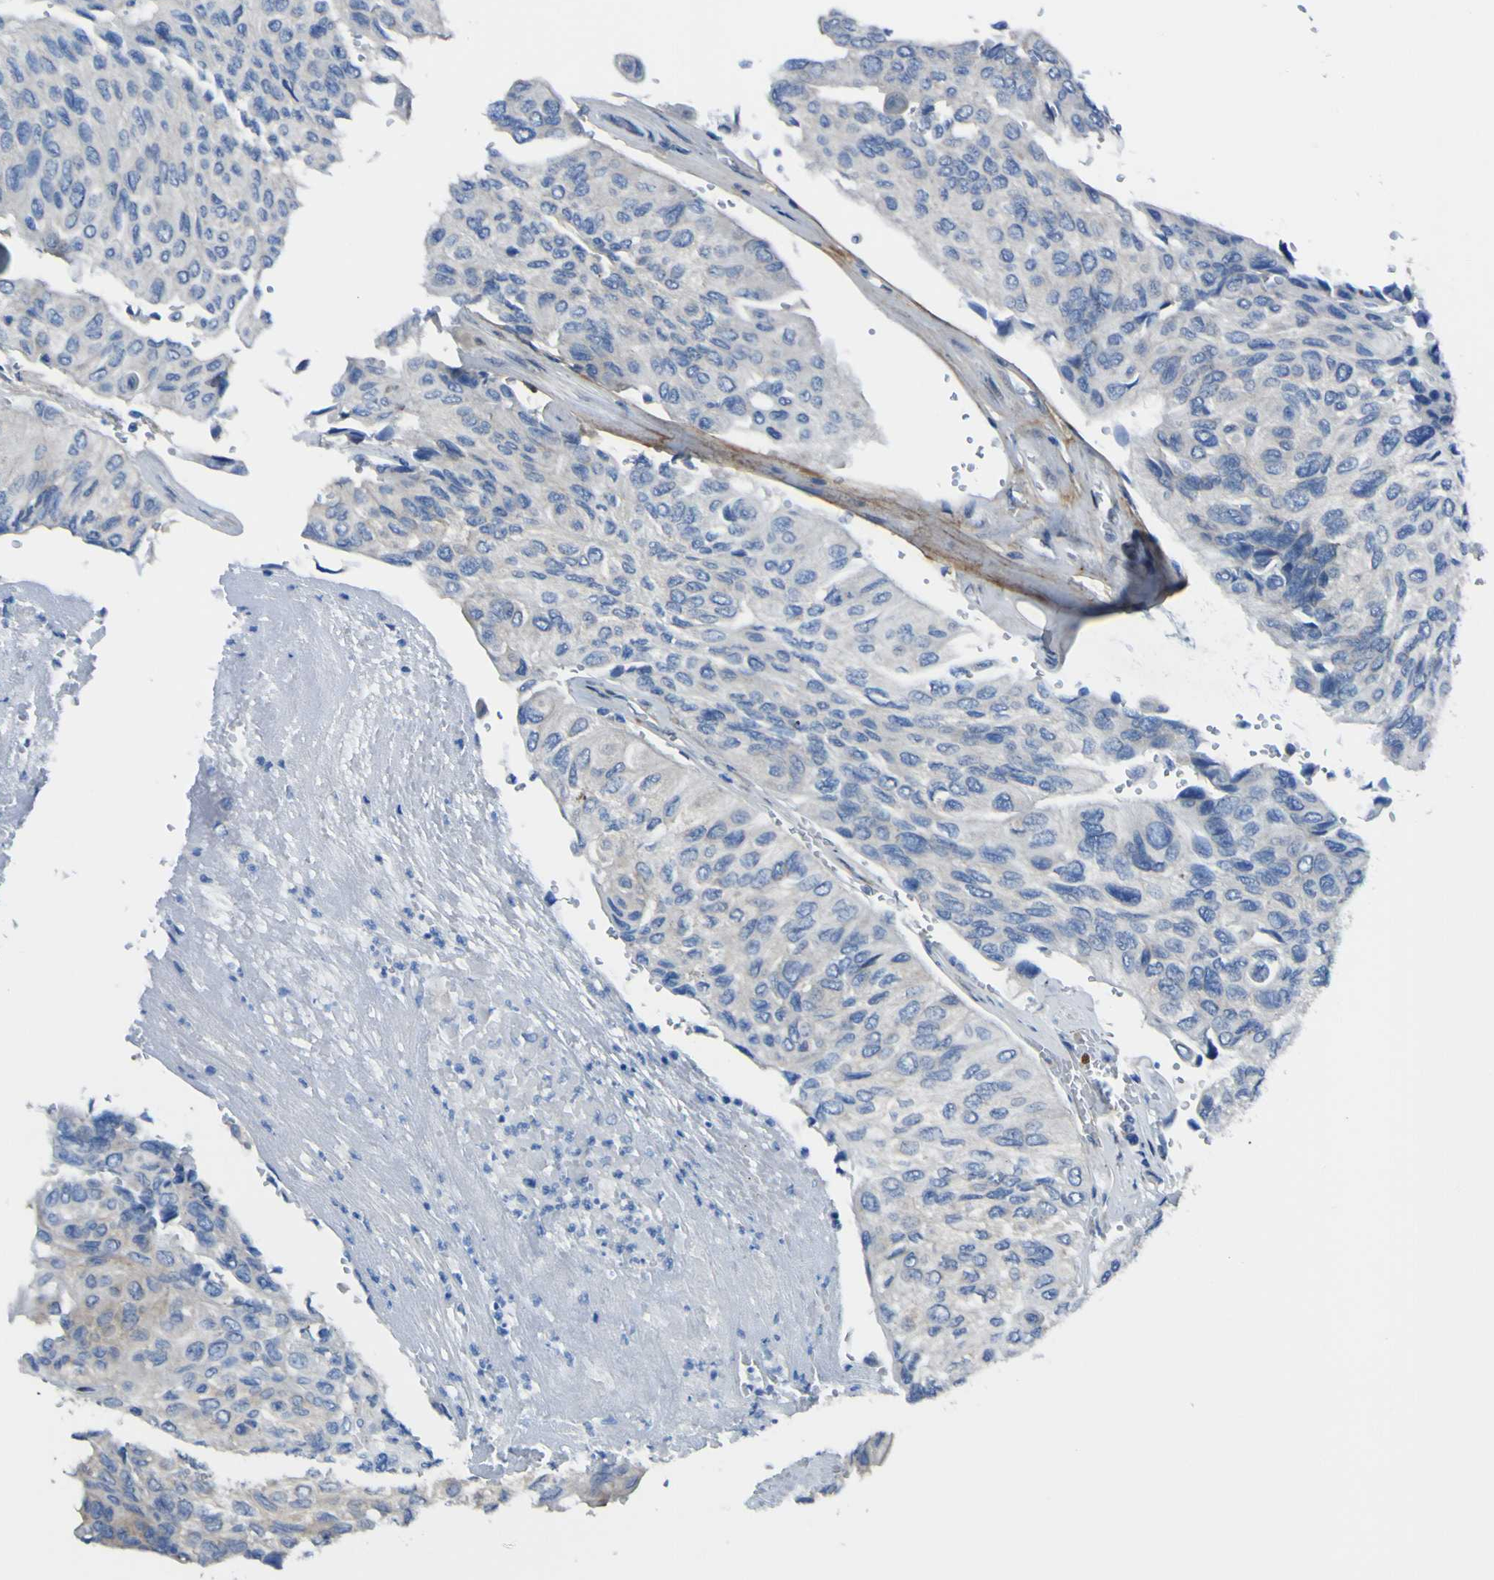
{"staining": {"intensity": "negative", "quantity": "none", "location": "none"}, "tissue": "urothelial cancer", "cell_type": "Tumor cells", "image_type": "cancer", "snomed": [{"axis": "morphology", "description": "Urothelial carcinoma, High grade"}, {"axis": "topography", "description": "Urinary bladder"}], "caption": "Tumor cells are negative for brown protein staining in urothelial carcinoma (high-grade).", "gene": "LRRN1", "patient": {"sex": "male", "age": 66}}